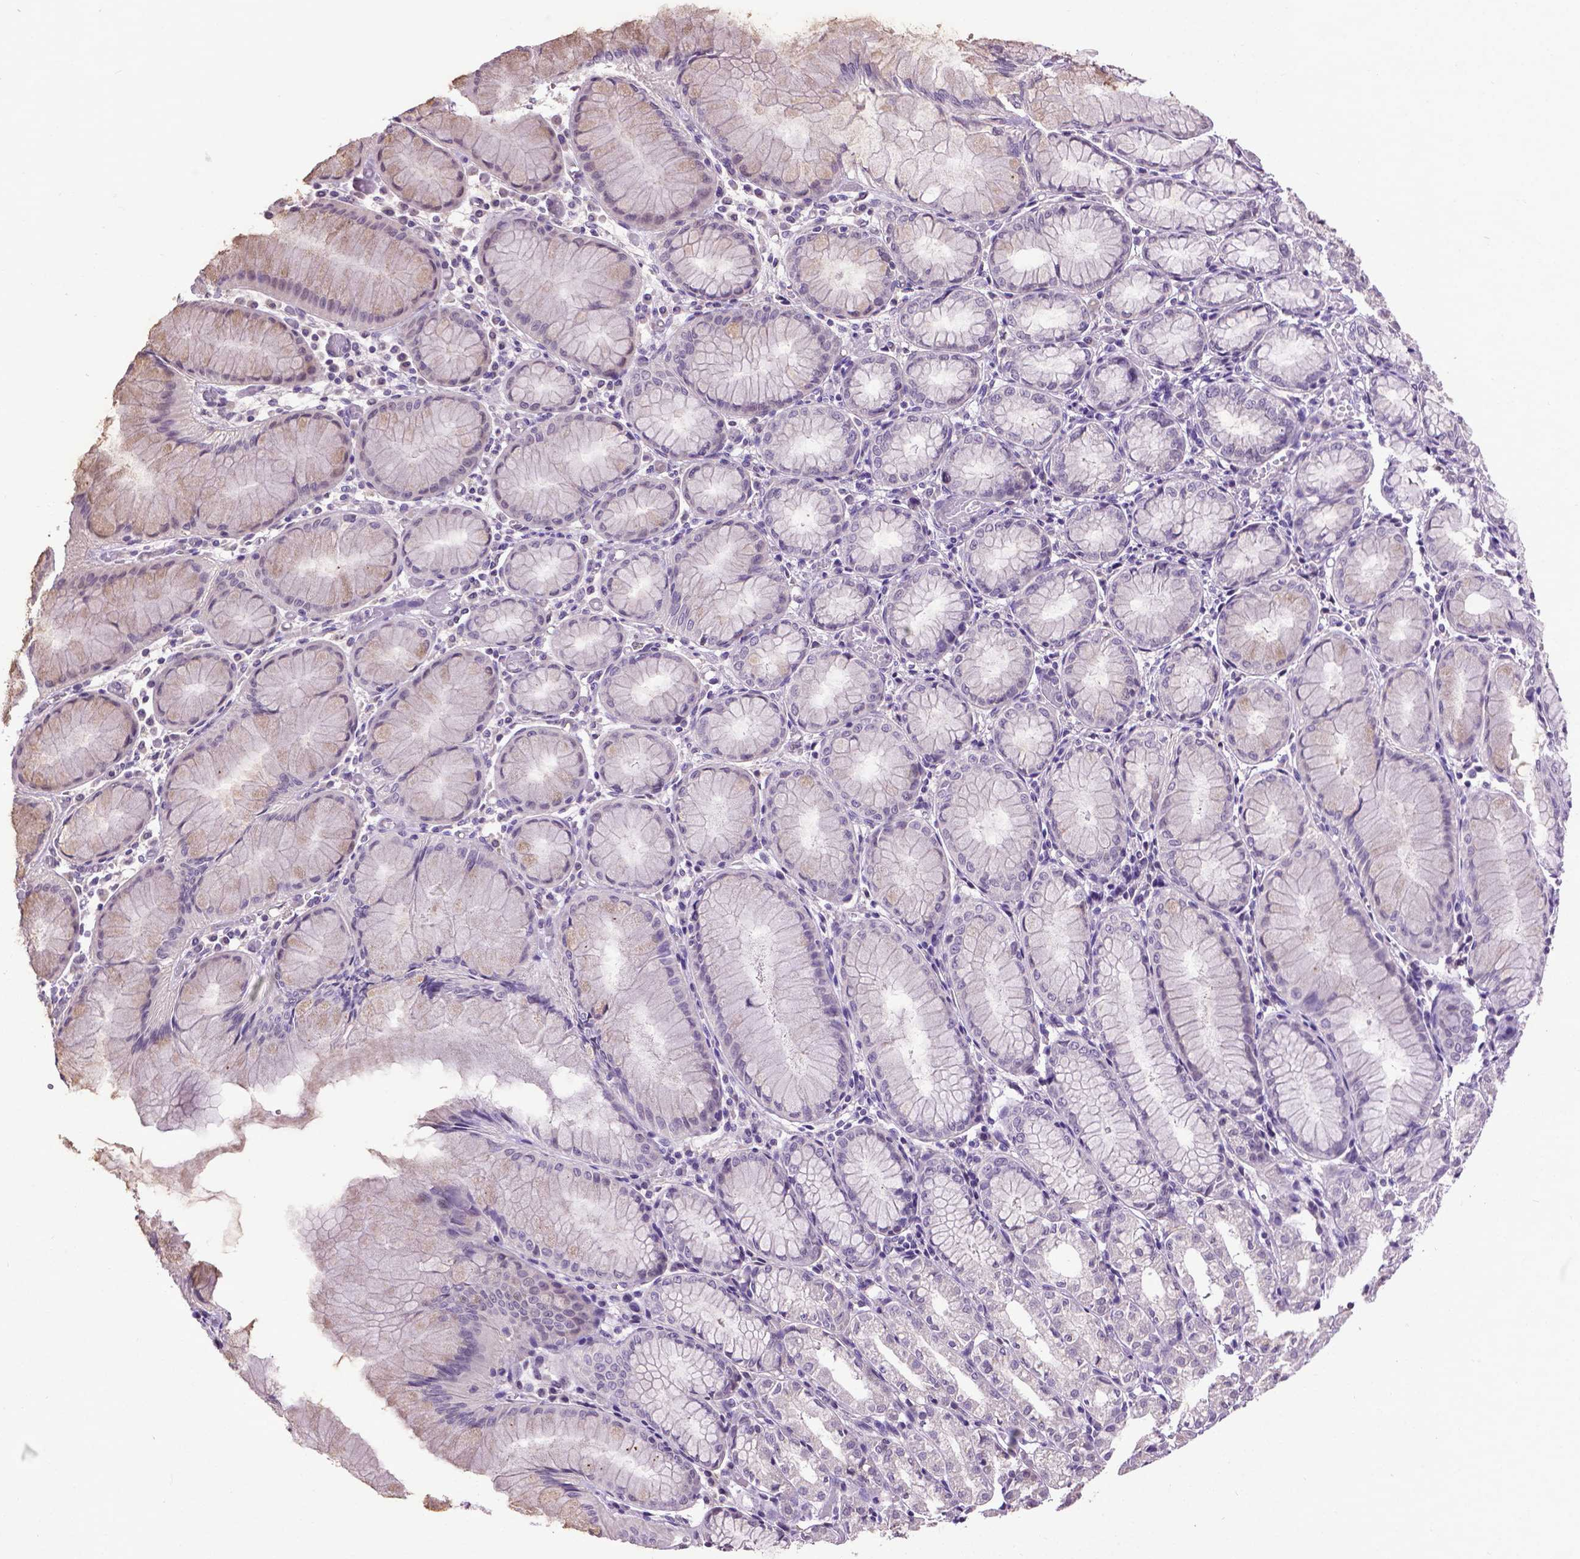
{"staining": {"intensity": "weak", "quantity": "<25%", "location": "cytoplasmic/membranous"}, "tissue": "stomach", "cell_type": "Glandular cells", "image_type": "normal", "snomed": [{"axis": "morphology", "description": "Normal tissue, NOS"}, {"axis": "topography", "description": "Stomach"}], "caption": "High magnification brightfield microscopy of unremarkable stomach stained with DAB (brown) and counterstained with hematoxylin (blue): glandular cells show no significant positivity. (DAB immunohistochemistry, high magnification).", "gene": "CPM", "patient": {"sex": "female", "age": 57}}